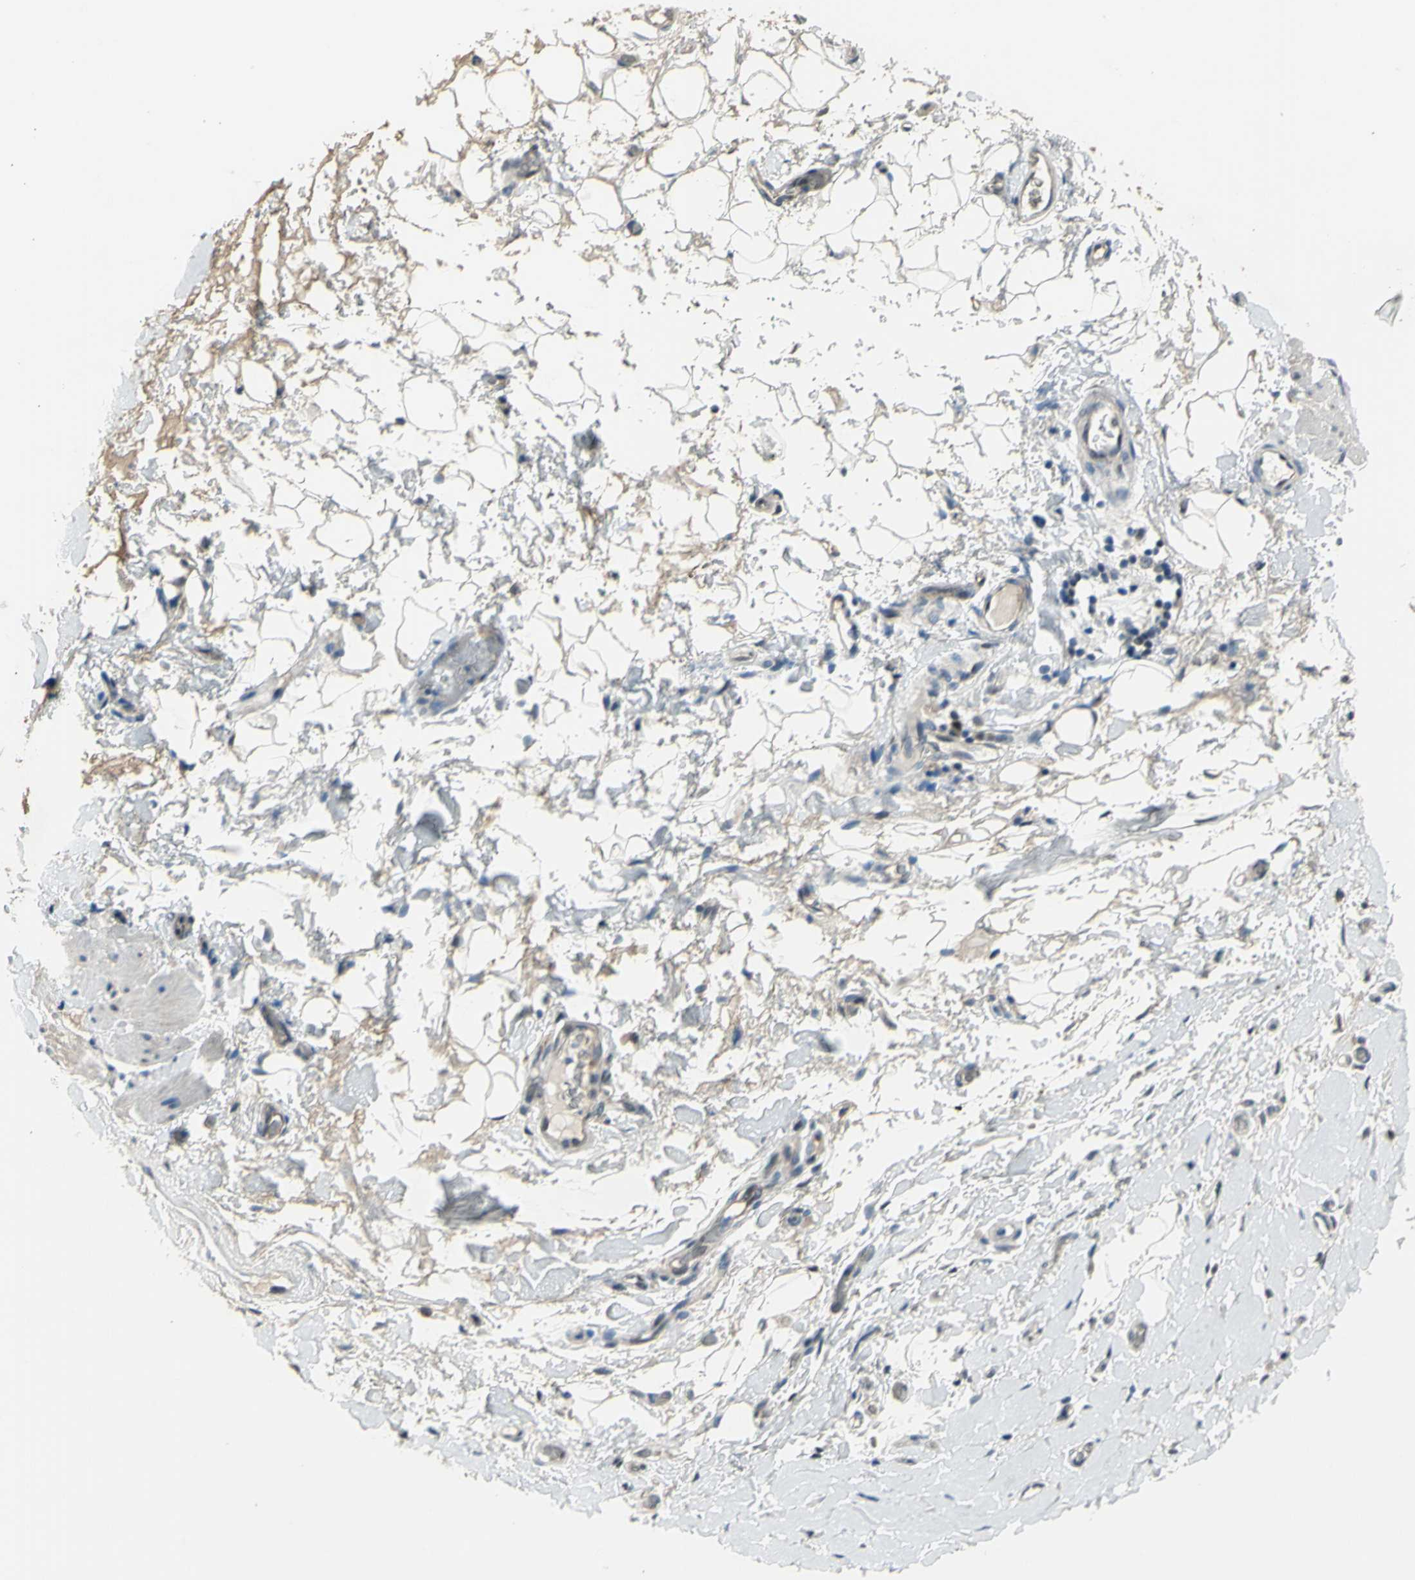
{"staining": {"intensity": "weak", "quantity": "<25%", "location": "cytoplasmic/membranous"}, "tissue": "adipose tissue", "cell_type": "Adipocytes", "image_type": "normal", "snomed": [{"axis": "morphology", "description": "Normal tissue, NOS"}, {"axis": "morphology", "description": "Adenocarcinoma, NOS"}, {"axis": "topography", "description": "Esophagus"}], "caption": "An IHC image of normal adipose tissue is shown. There is no staining in adipocytes of adipose tissue. Brightfield microscopy of immunohistochemistry (IHC) stained with DAB (3,3'-diaminobenzidine) (brown) and hematoxylin (blue), captured at high magnification.", "gene": "ZNF184", "patient": {"sex": "male", "age": 62}}